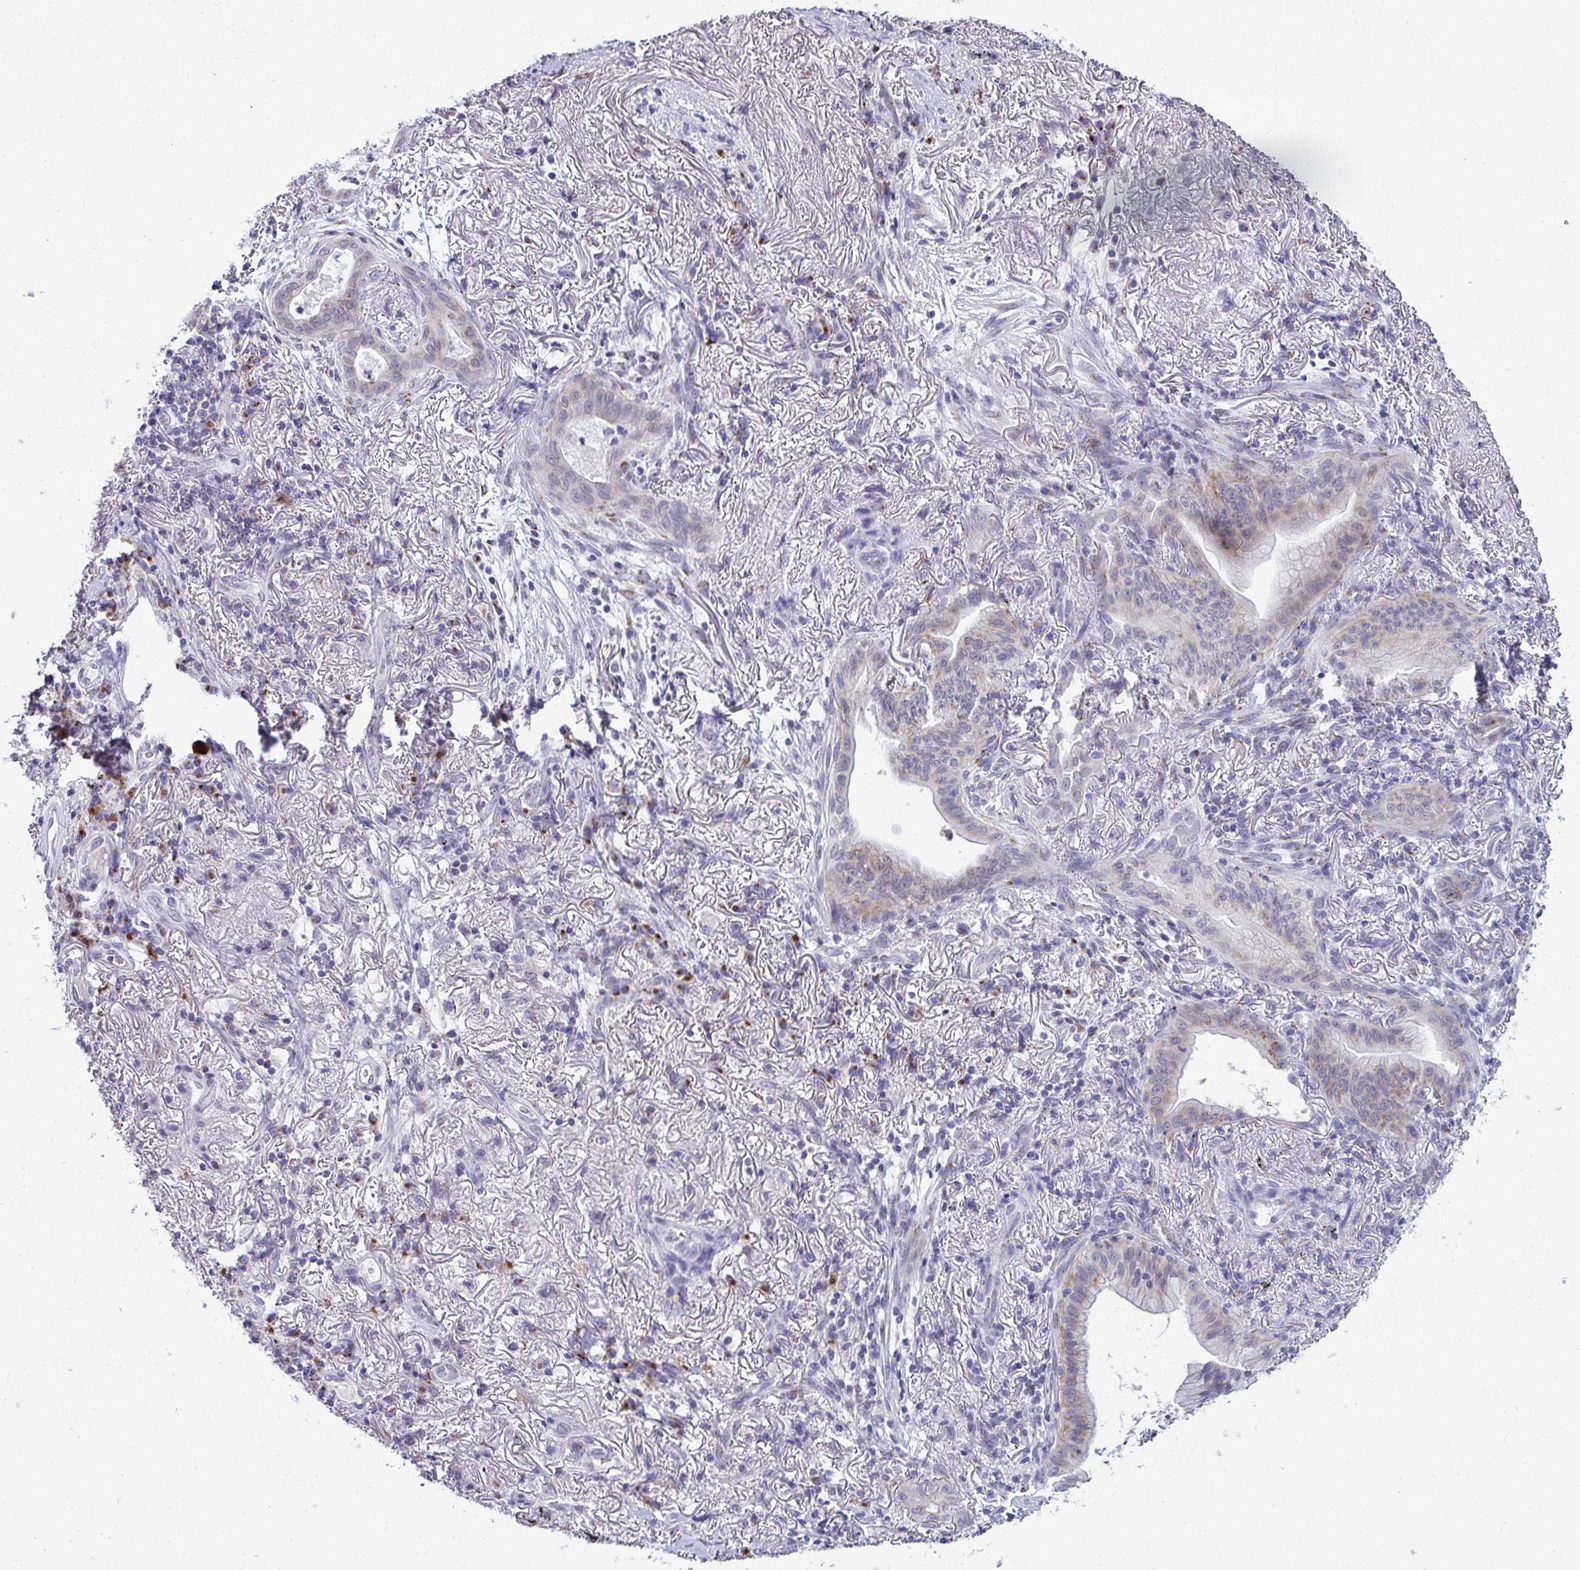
{"staining": {"intensity": "weak", "quantity": "25%-75%", "location": "cytoplasmic/membranous"}, "tissue": "lung cancer", "cell_type": "Tumor cells", "image_type": "cancer", "snomed": [{"axis": "morphology", "description": "Adenocarcinoma, NOS"}, {"axis": "topography", "description": "Lung"}], "caption": "Immunohistochemical staining of adenocarcinoma (lung) exhibits weak cytoplasmic/membranous protein positivity in approximately 25%-75% of tumor cells. (DAB = brown stain, brightfield microscopy at high magnification).", "gene": "DTX4", "patient": {"sex": "male", "age": 77}}